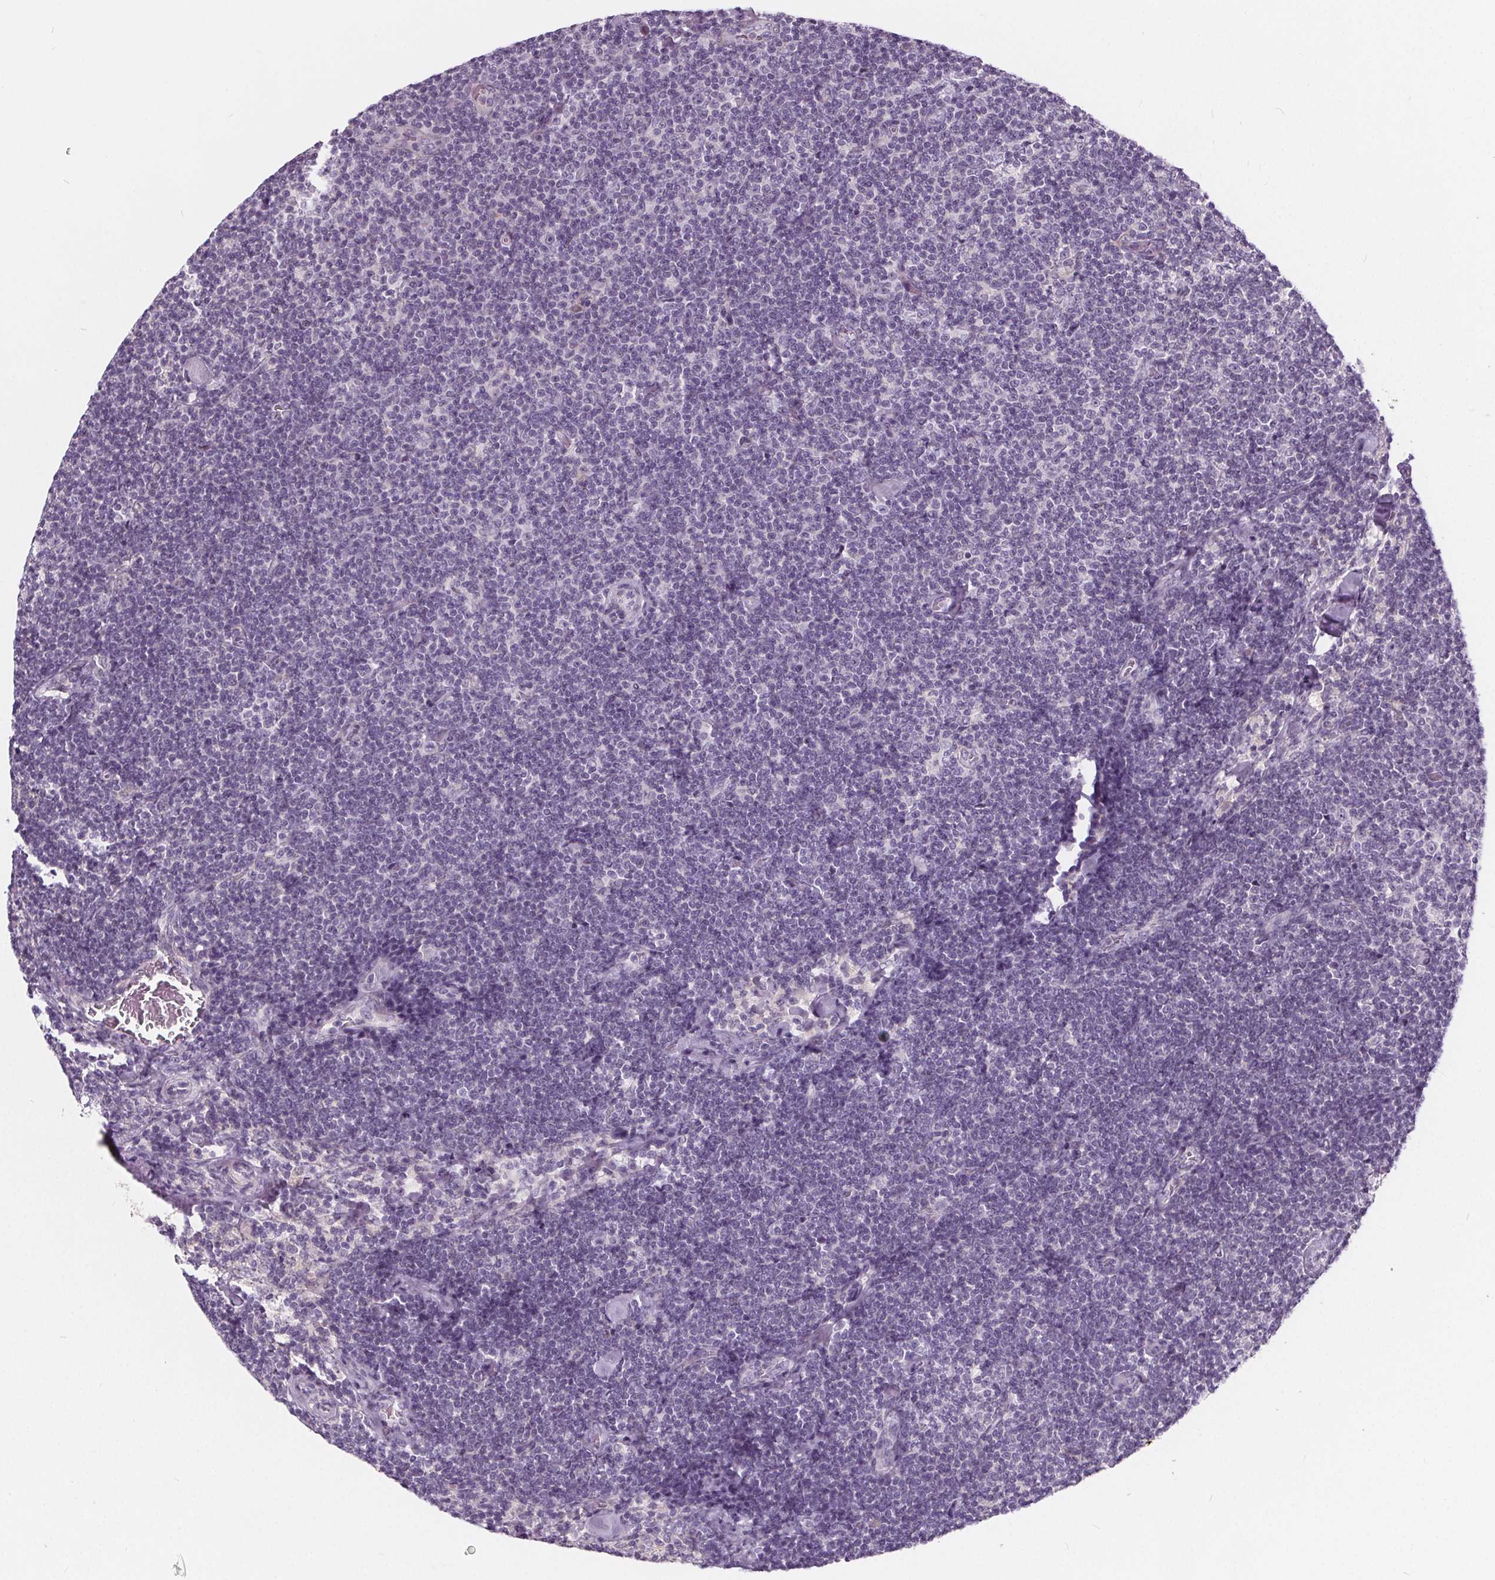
{"staining": {"intensity": "negative", "quantity": "none", "location": "none"}, "tissue": "lymphoma", "cell_type": "Tumor cells", "image_type": "cancer", "snomed": [{"axis": "morphology", "description": "Malignant lymphoma, non-Hodgkin's type, Low grade"}, {"axis": "topography", "description": "Lymph node"}], "caption": "There is no significant staining in tumor cells of low-grade malignant lymphoma, non-Hodgkin's type.", "gene": "HAAO", "patient": {"sex": "male", "age": 81}}